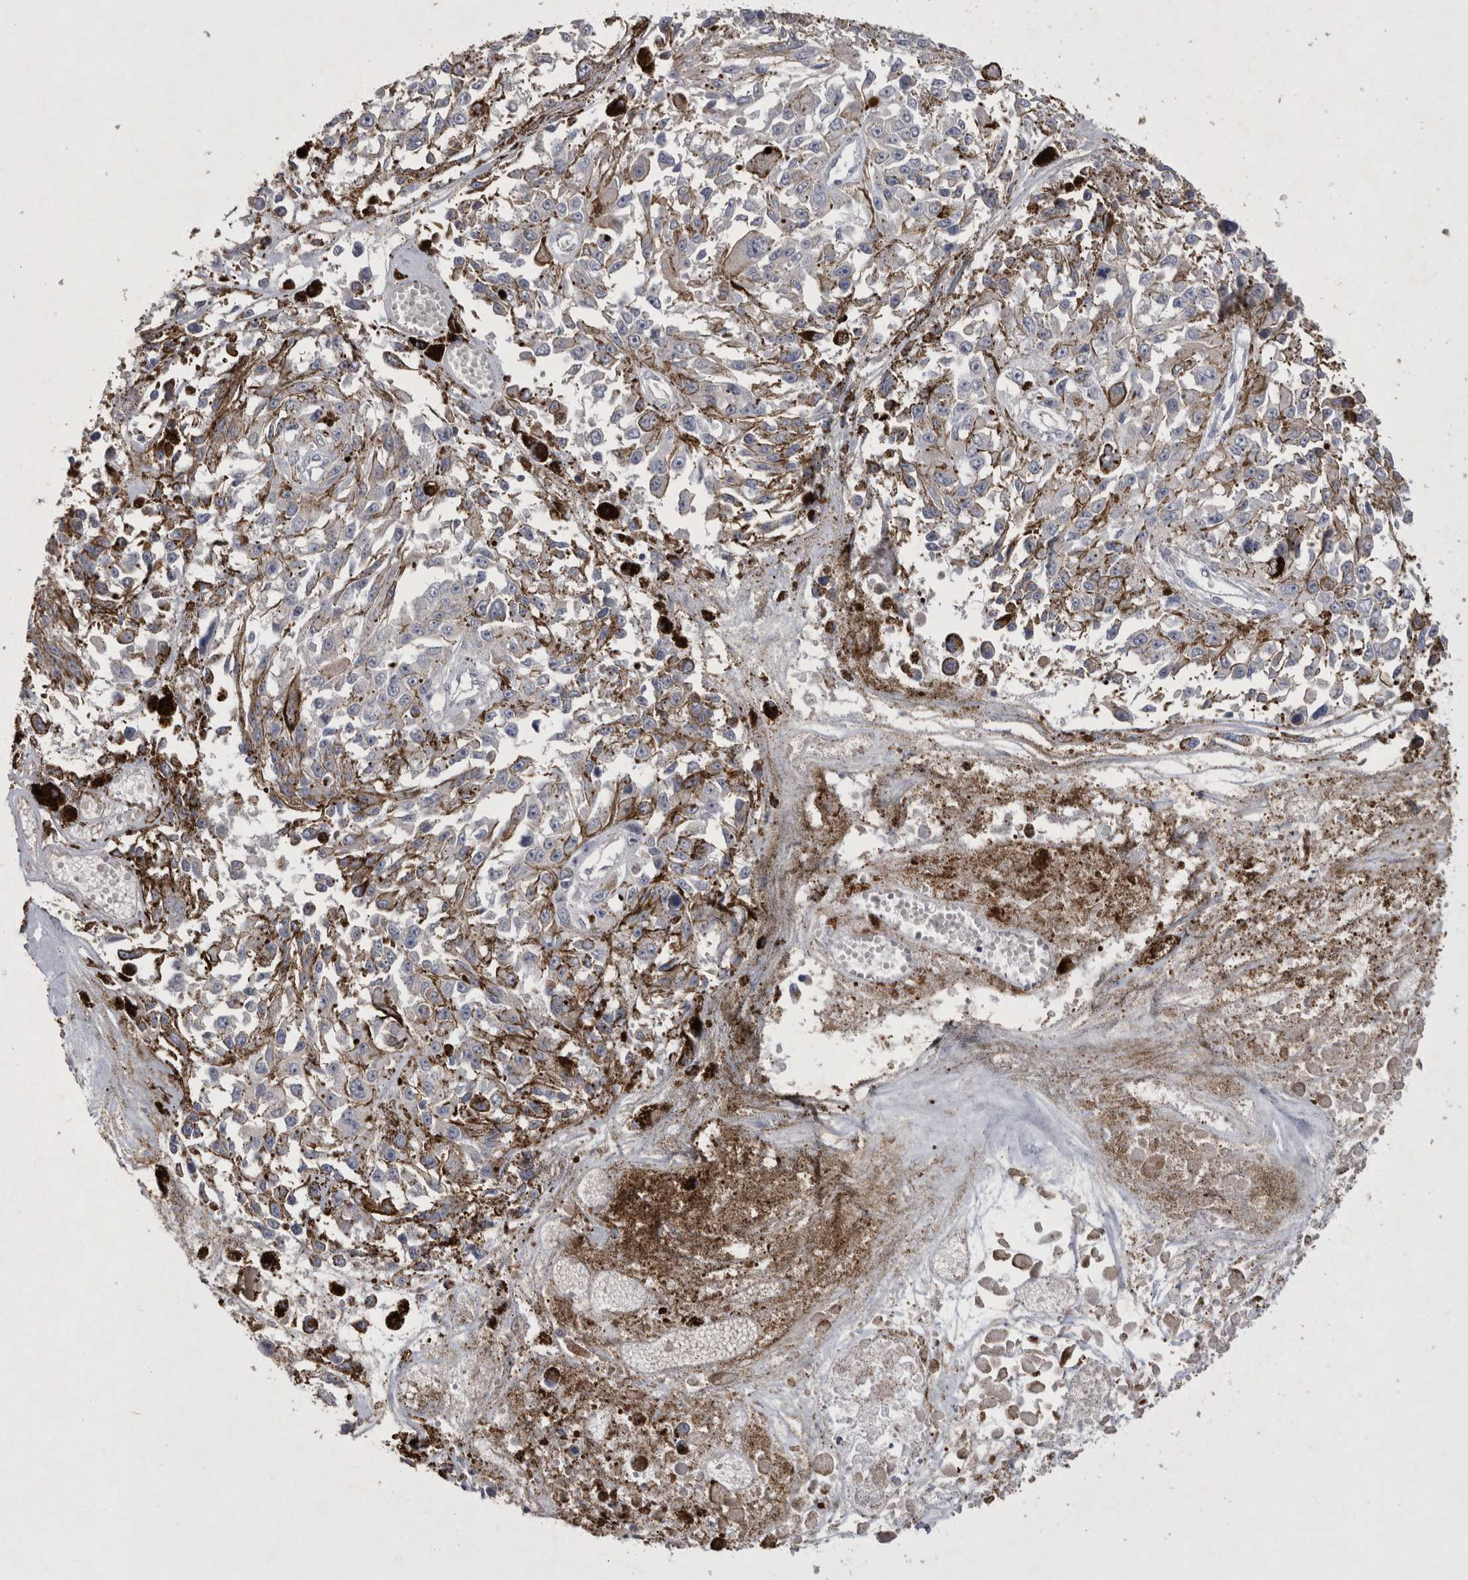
{"staining": {"intensity": "negative", "quantity": "none", "location": "none"}, "tissue": "melanoma", "cell_type": "Tumor cells", "image_type": "cancer", "snomed": [{"axis": "morphology", "description": "Malignant melanoma, Metastatic site"}, {"axis": "topography", "description": "Lymph node"}], "caption": "The micrograph displays no significant staining in tumor cells of malignant melanoma (metastatic site).", "gene": "DKK3", "patient": {"sex": "male", "age": 59}}